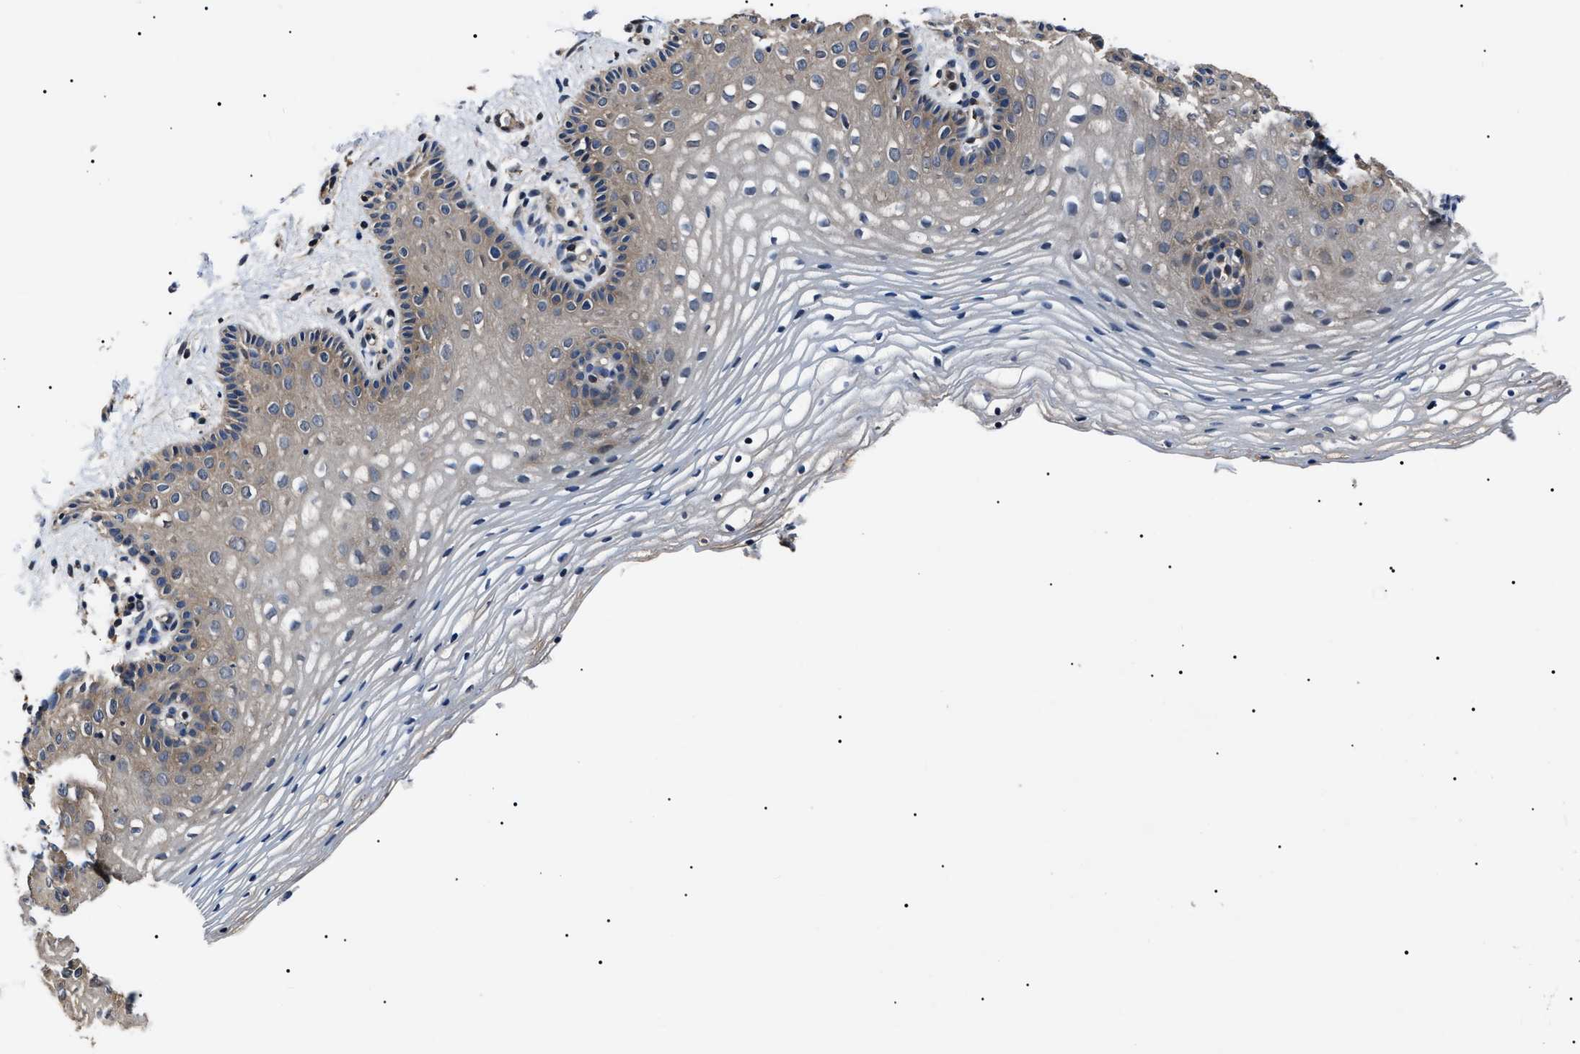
{"staining": {"intensity": "weak", "quantity": "<25%", "location": "cytoplasmic/membranous"}, "tissue": "vagina", "cell_type": "Squamous epithelial cells", "image_type": "normal", "snomed": [{"axis": "morphology", "description": "Normal tissue, NOS"}, {"axis": "topography", "description": "Vagina"}], "caption": "Human vagina stained for a protein using IHC demonstrates no staining in squamous epithelial cells.", "gene": "CCT8", "patient": {"sex": "female", "age": 32}}